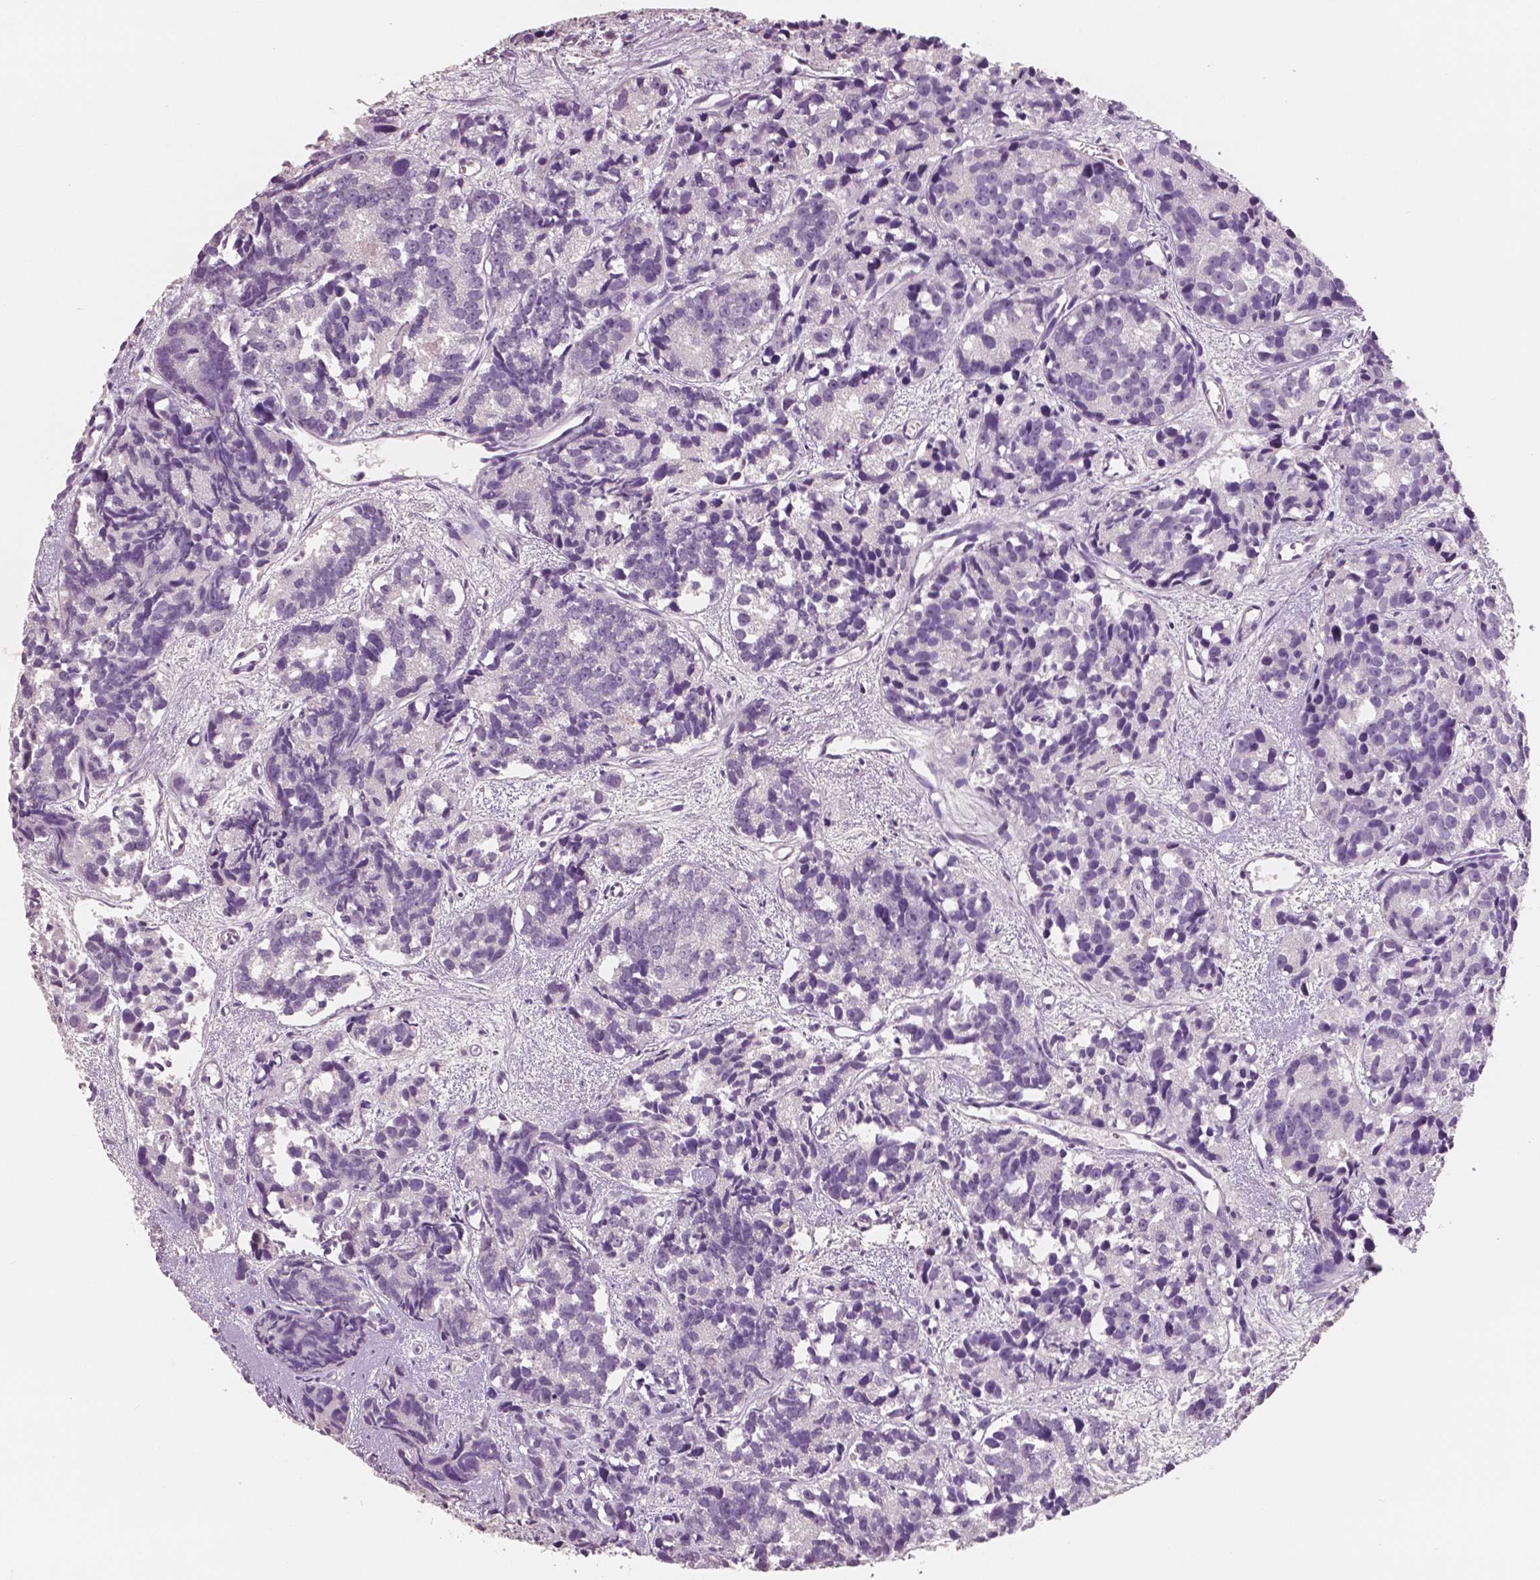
{"staining": {"intensity": "negative", "quantity": "none", "location": "none"}, "tissue": "prostate cancer", "cell_type": "Tumor cells", "image_type": "cancer", "snomed": [{"axis": "morphology", "description": "Adenocarcinoma, High grade"}, {"axis": "topography", "description": "Prostate"}], "caption": "Immunohistochemistry of human high-grade adenocarcinoma (prostate) exhibits no positivity in tumor cells.", "gene": "NECAB2", "patient": {"sex": "male", "age": 77}}